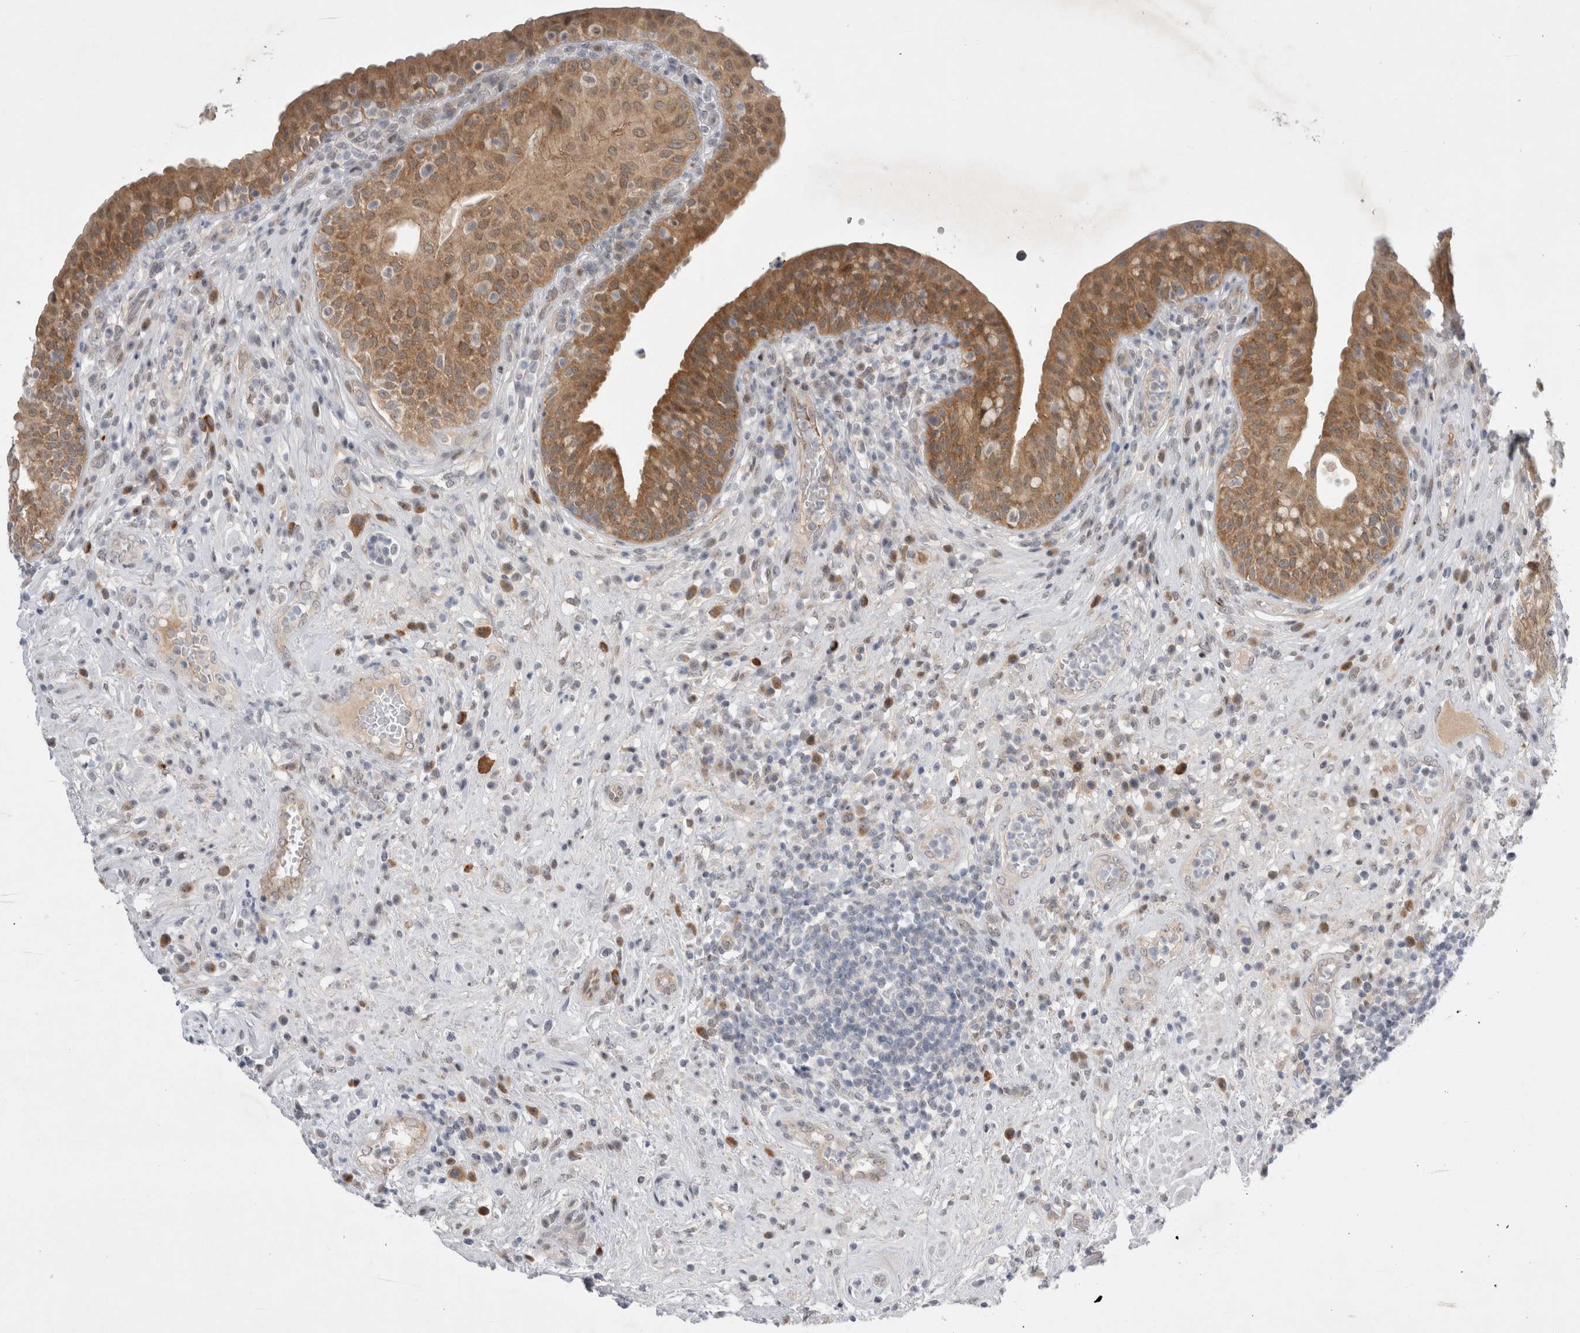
{"staining": {"intensity": "moderate", "quantity": ">75%", "location": "cytoplasmic/membranous,nuclear"}, "tissue": "urinary bladder", "cell_type": "Urothelial cells", "image_type": "normal", "snomed": [{"axis": "morphology", "description": "Normal tissue, NOS"}, {"axis": "topography", "description": "Urinary bladder"}], "caption": "An image showing moderate cytoplasmic/membranous,nuclear staining in about >75% of urothelial cells in normal urinary bladder, as visualized by brown immunohistochemical staining.", "gene": "WIPF2", "patient": {"sex": "female", "age": 62}}